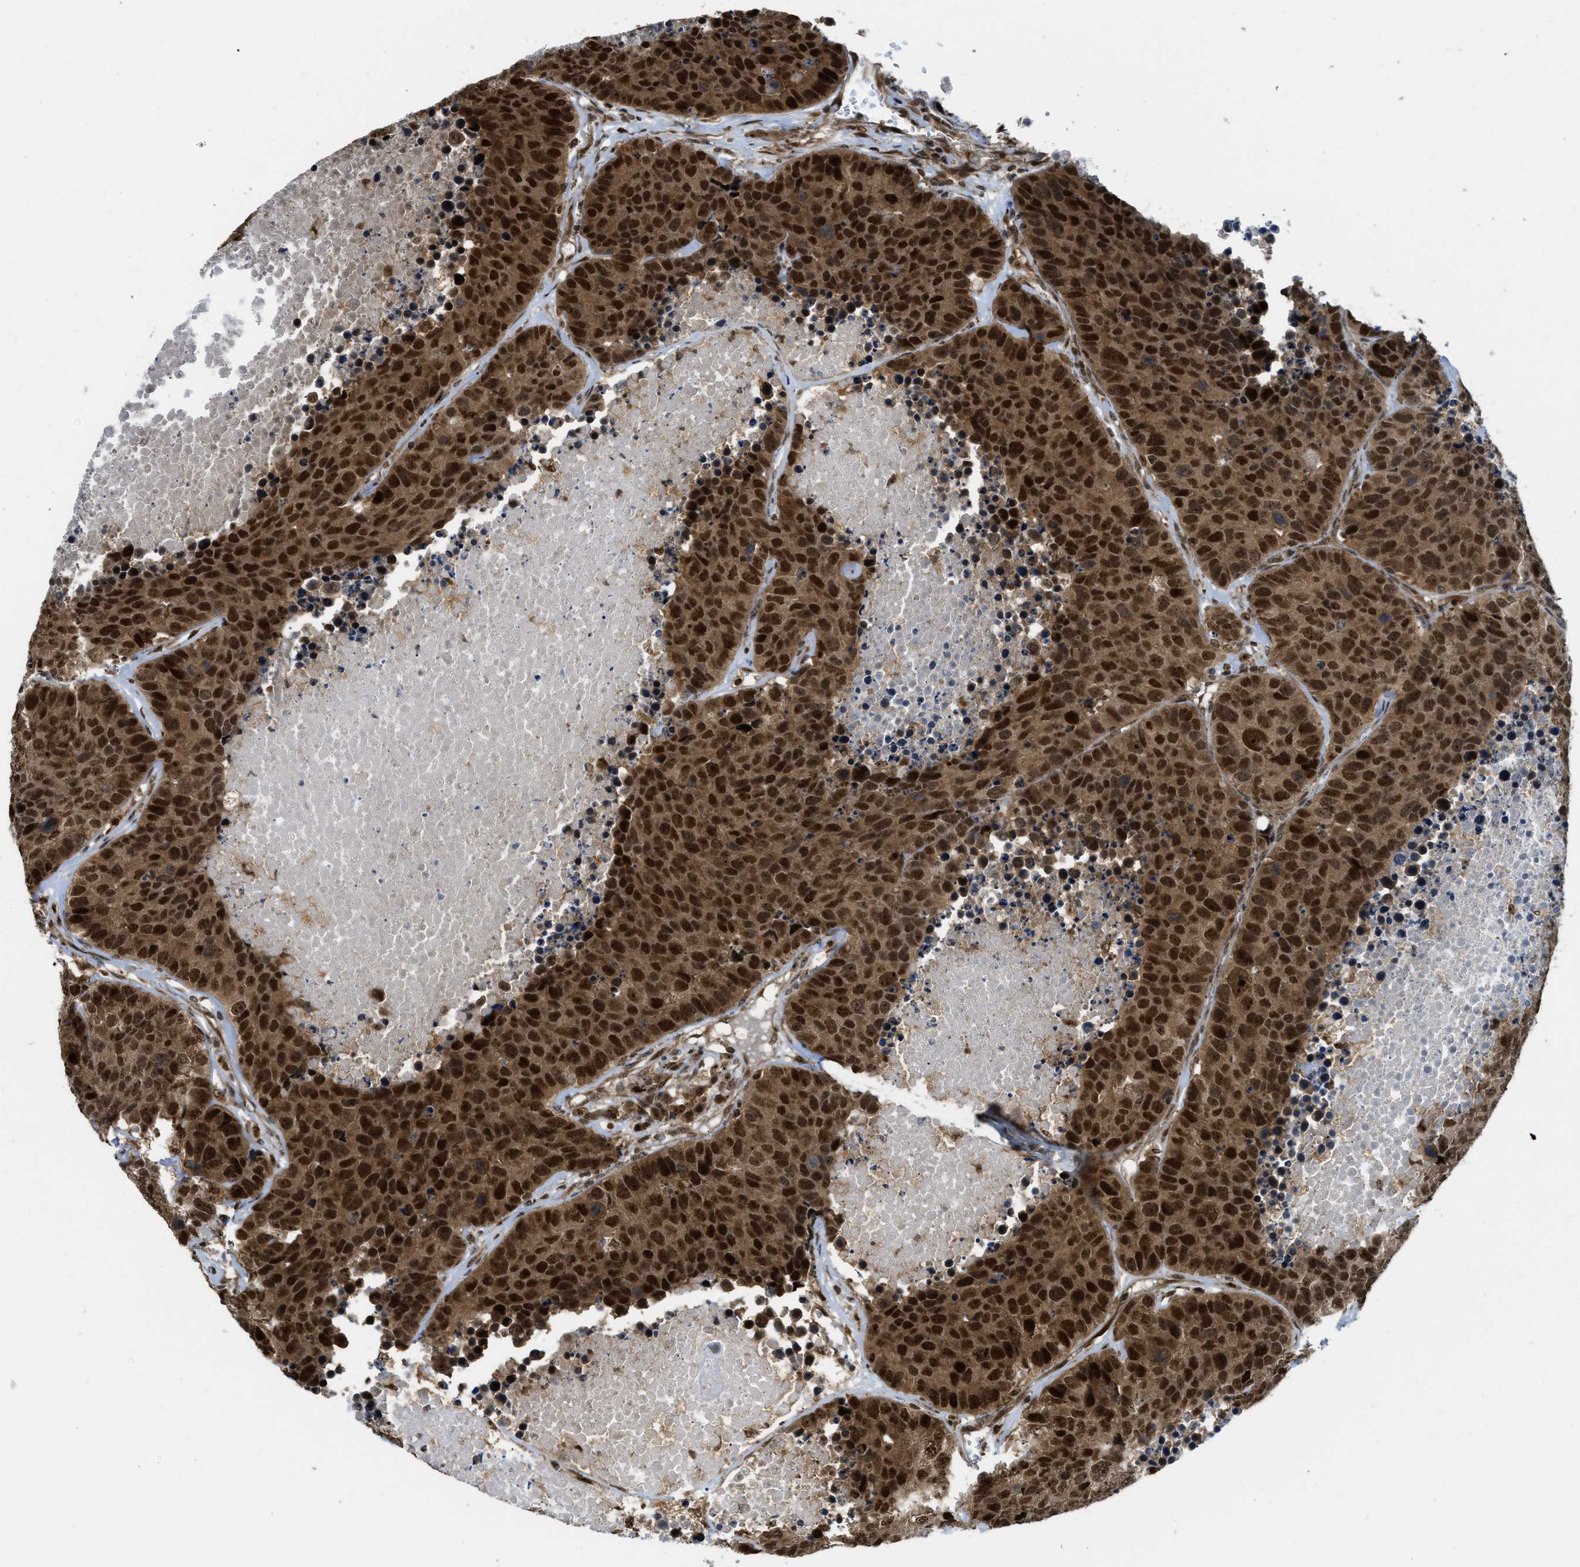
{"staining": {"intensity": "strong", "quantity": ">75%", "location": "cytoplasmic/membranous,nuclear"}, "tissue": "carcinoid", "cell_type": "Tumor cells", "image_type": "cancer", "snomed": [{"axis": "morphology", "description": "Carcinoid, malignant, NOS"}, {"axis": "topography", "description": "Lung"}], "caption": "Immunohistochemical staining of carcinoid (malignant) exhibits high levels of strong cytoplasmic/membranous and nuclear protein staining in about >75% of tumor cells.", "gene": "TACC1", "patient": {"sex": "male", "age": 60}}